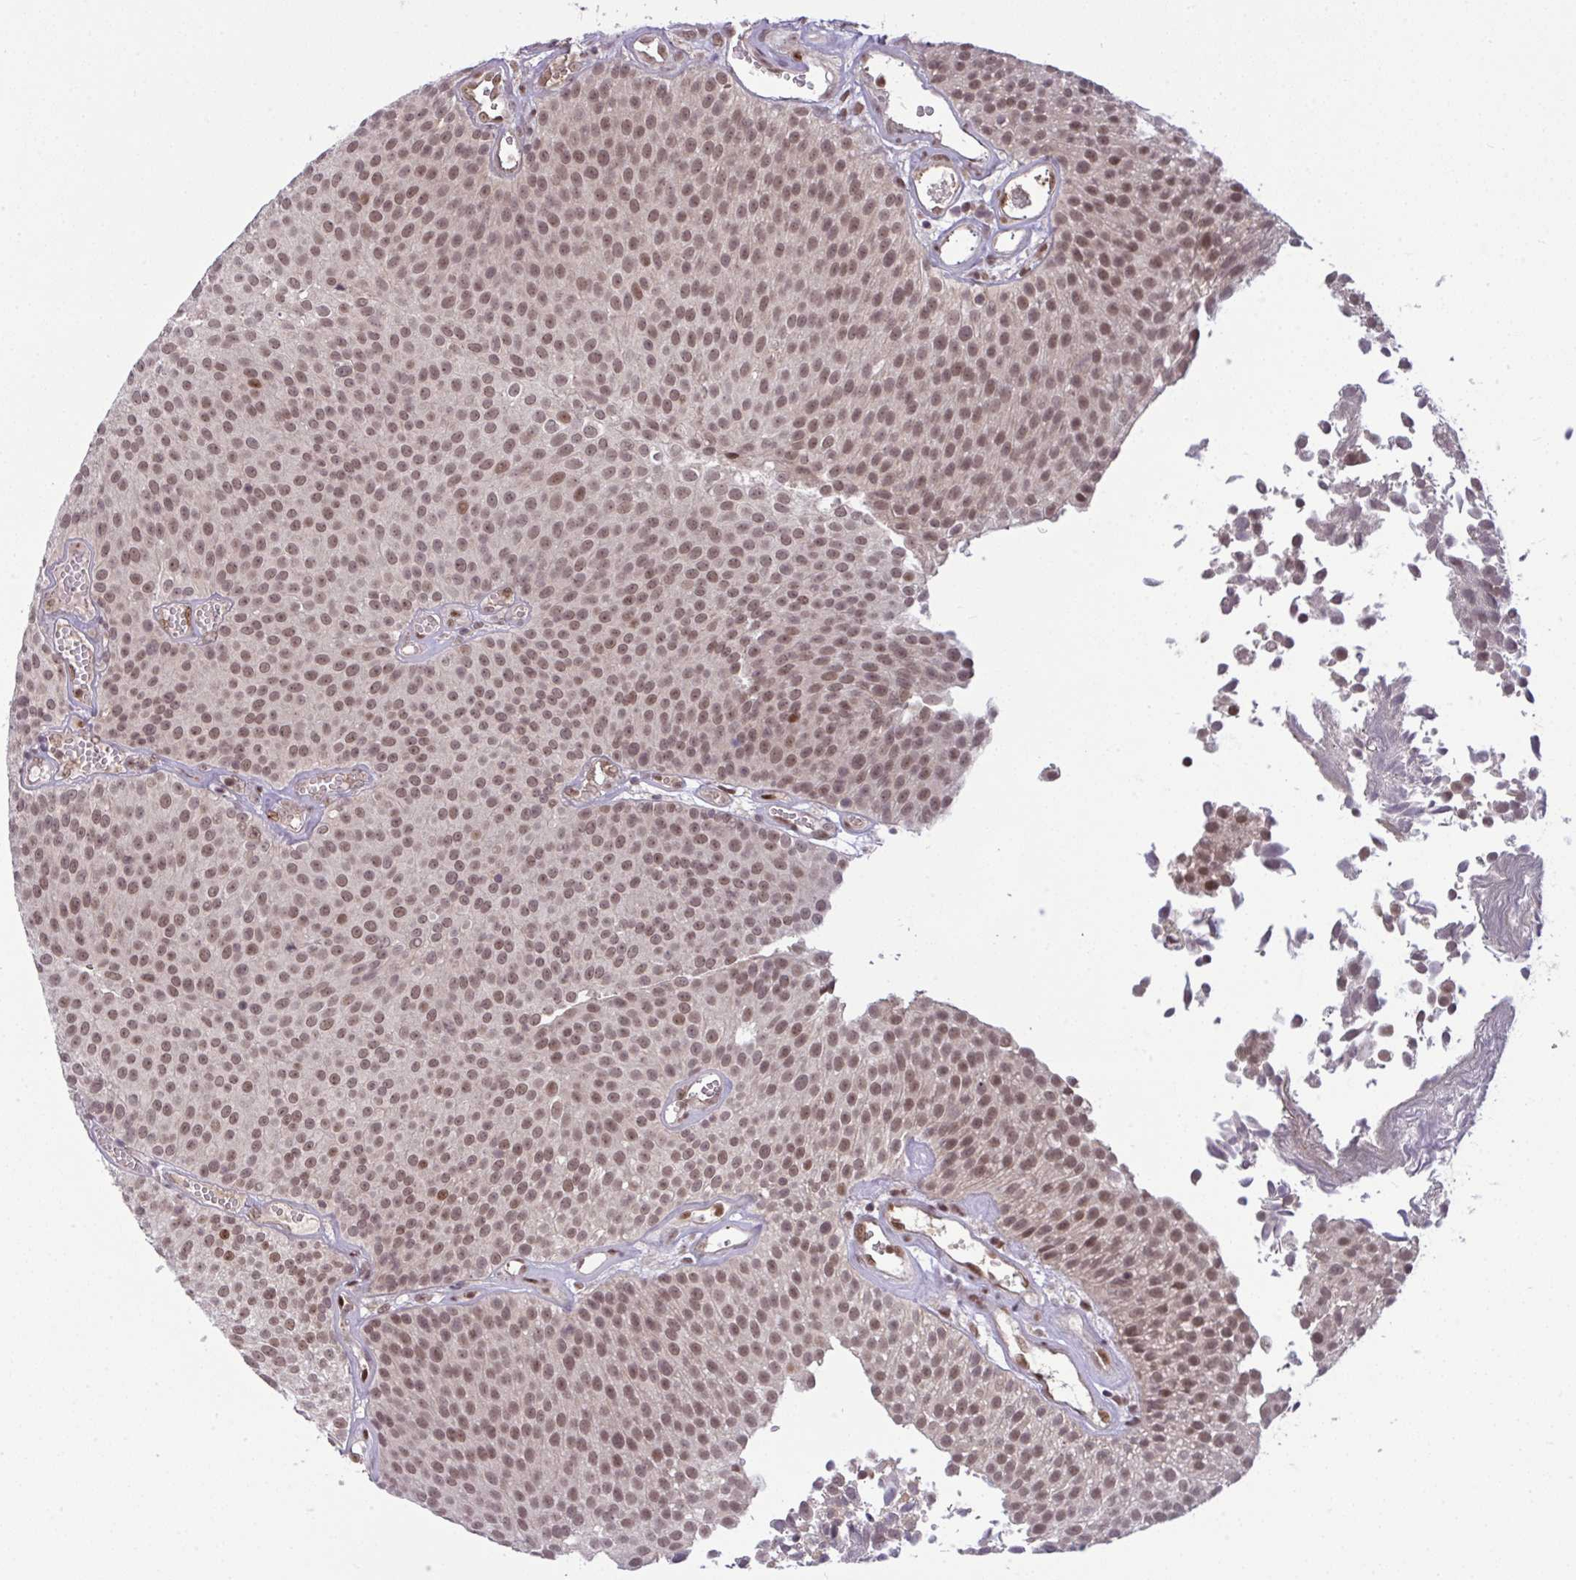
{"staining": {"intensity": "moderate", "quantity": ">75%", "location": "nuclear"}, "tissue": "urothelial cancer", "cell_type": "Tumor cells", "image_type": "cancer", "snomed": [{"axis": "morphology", "description": "Urothelial carcinoma, Low grade"}, {"axis": "topography", "description": "Urinary bladder"}], "caption": "Immunohistochemistry (IHC) (DAB) staining of low-grade urothelial carcinoma reveals moderate nuclear protein expression in about >75% of tumor cells.", "gene": "KLF2", "patient": {"sex": "female", "age": 79}}